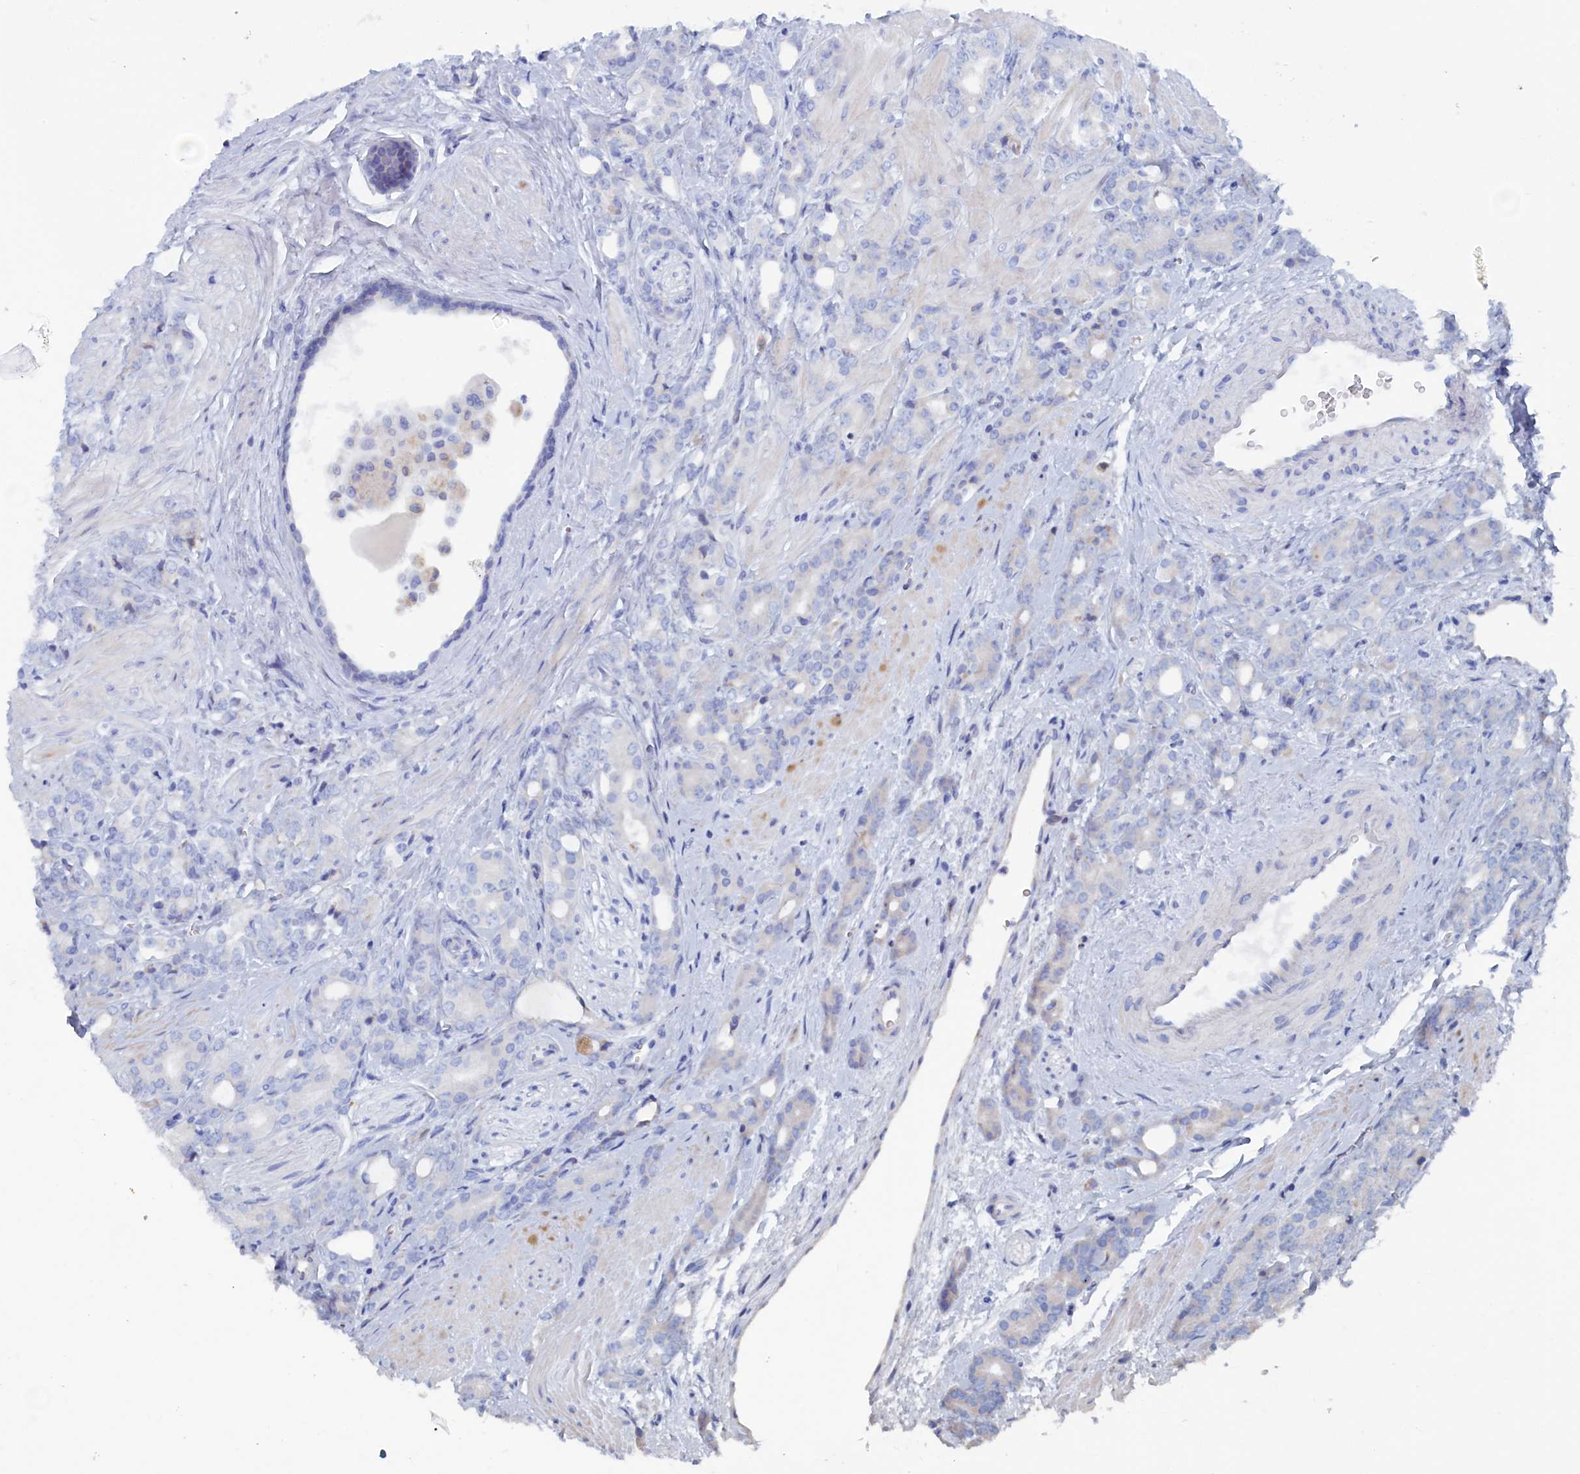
{"staining": {"intensity": "negative", "quantity": "none", "location": "none"}, "tissue": "prostate cancer", "cell_type": "Tumor cells", "image_type": "cancer", "snomed": [{"axis": "morphology", "description": "Adenocarcinoma, High grade"}, {"axis": "topography", "description": "Prostate"}], "caption": "Prostate cancer (high-grade adenocarcinoma) was stained to show a protein in brown. There is no significant positivity in tumor cells.", "gene": "COG7", "patient": {"sex": "male", "age": 62}}